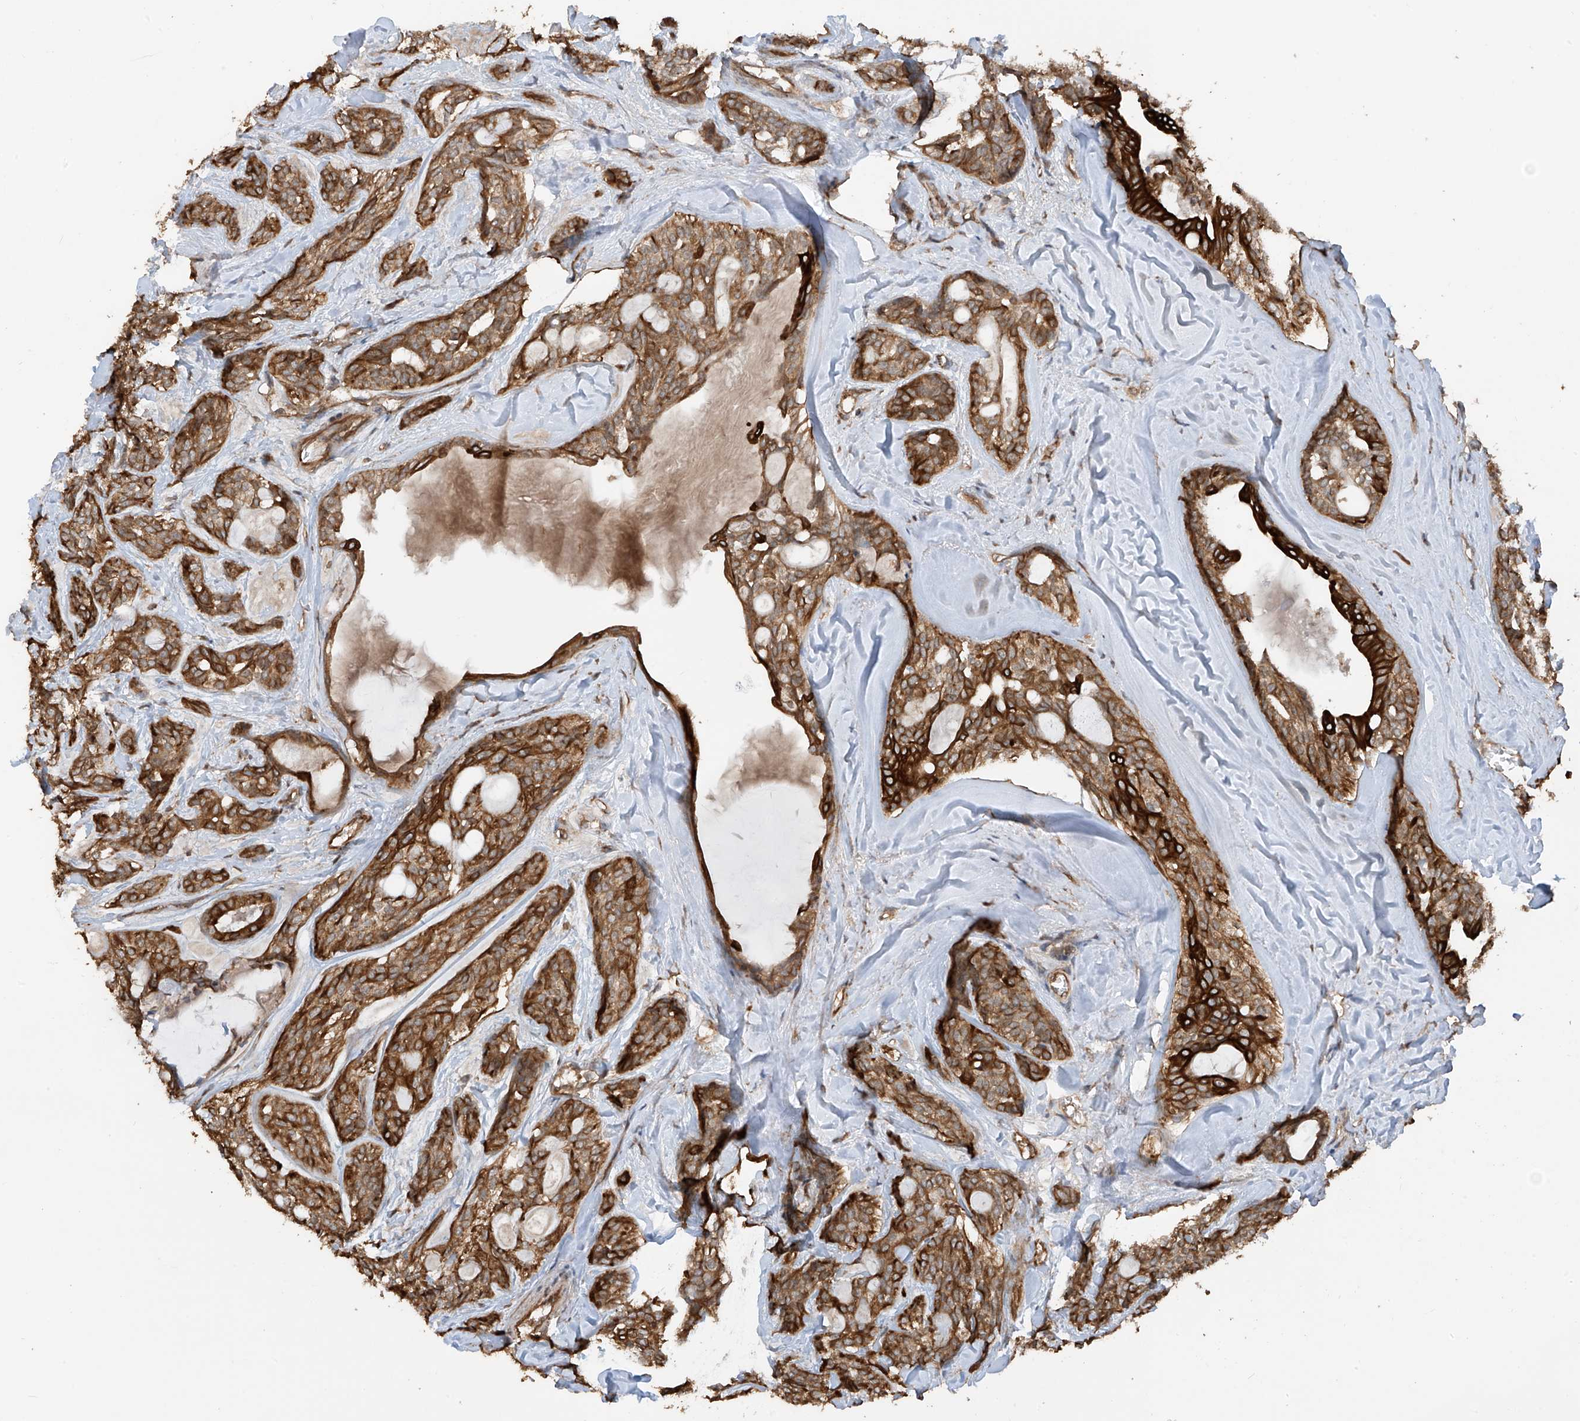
{"staining": {"intensity": "strong", "quantity": ">75%", "location": "cytoplasmic/membranous"}, "tissue": "head and neck cancer", "cell_type": "Tumor cells", "image_type": "cancer", "snomed": [{"axis": "morphology", "description": "Adenocarcinoma, NOS"}, {"axis": "topography", "description": "Head-Neck"}], "caption": "This is a photomicrograph of immunohistochemistry staining of head and neck adenocarcinoma, which shows strong positivity in the cytoplasmic/membranous of tumor cells.", "gene": "RPAIN", "patient": {"sex": "male", "age": 66}}